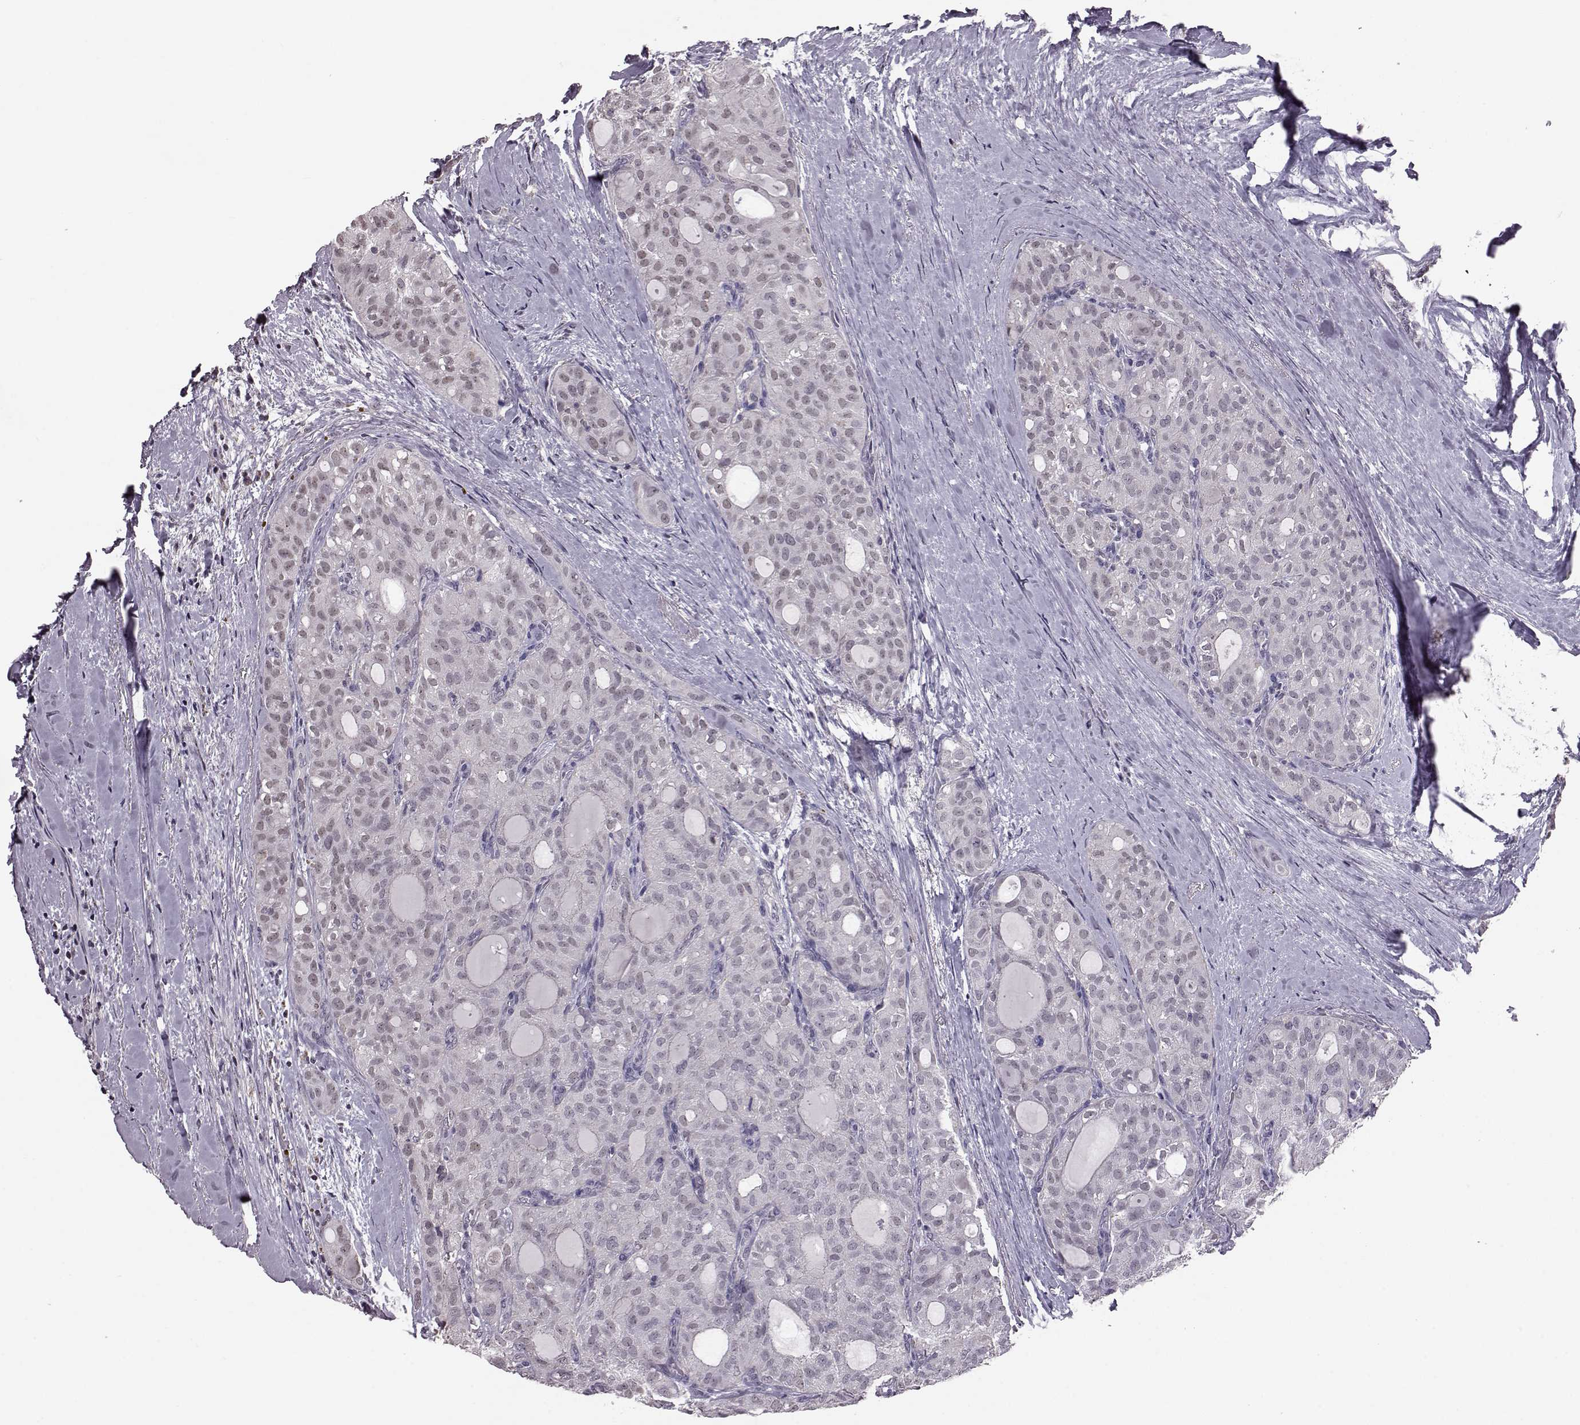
{"staining": {"intensity": "weak", "quantity": "<25%", "location": "nuclear"}, "tissue": "thyroid cancer", "cell_type": "Tumor cells", "image_type": "cancer", "snomed": [{"axis": "morphology", "description": "Follicular adenoma carcinoma, NOS"}, {"axis": "topography", "description": "Thyroid gland"}], "caption": "Immunohistochemical staining of thyroid cancer shows no significant expression in tumor cells.", "gene": "ALDH3A1", "patient": {"sex": "male", "age": 75}}